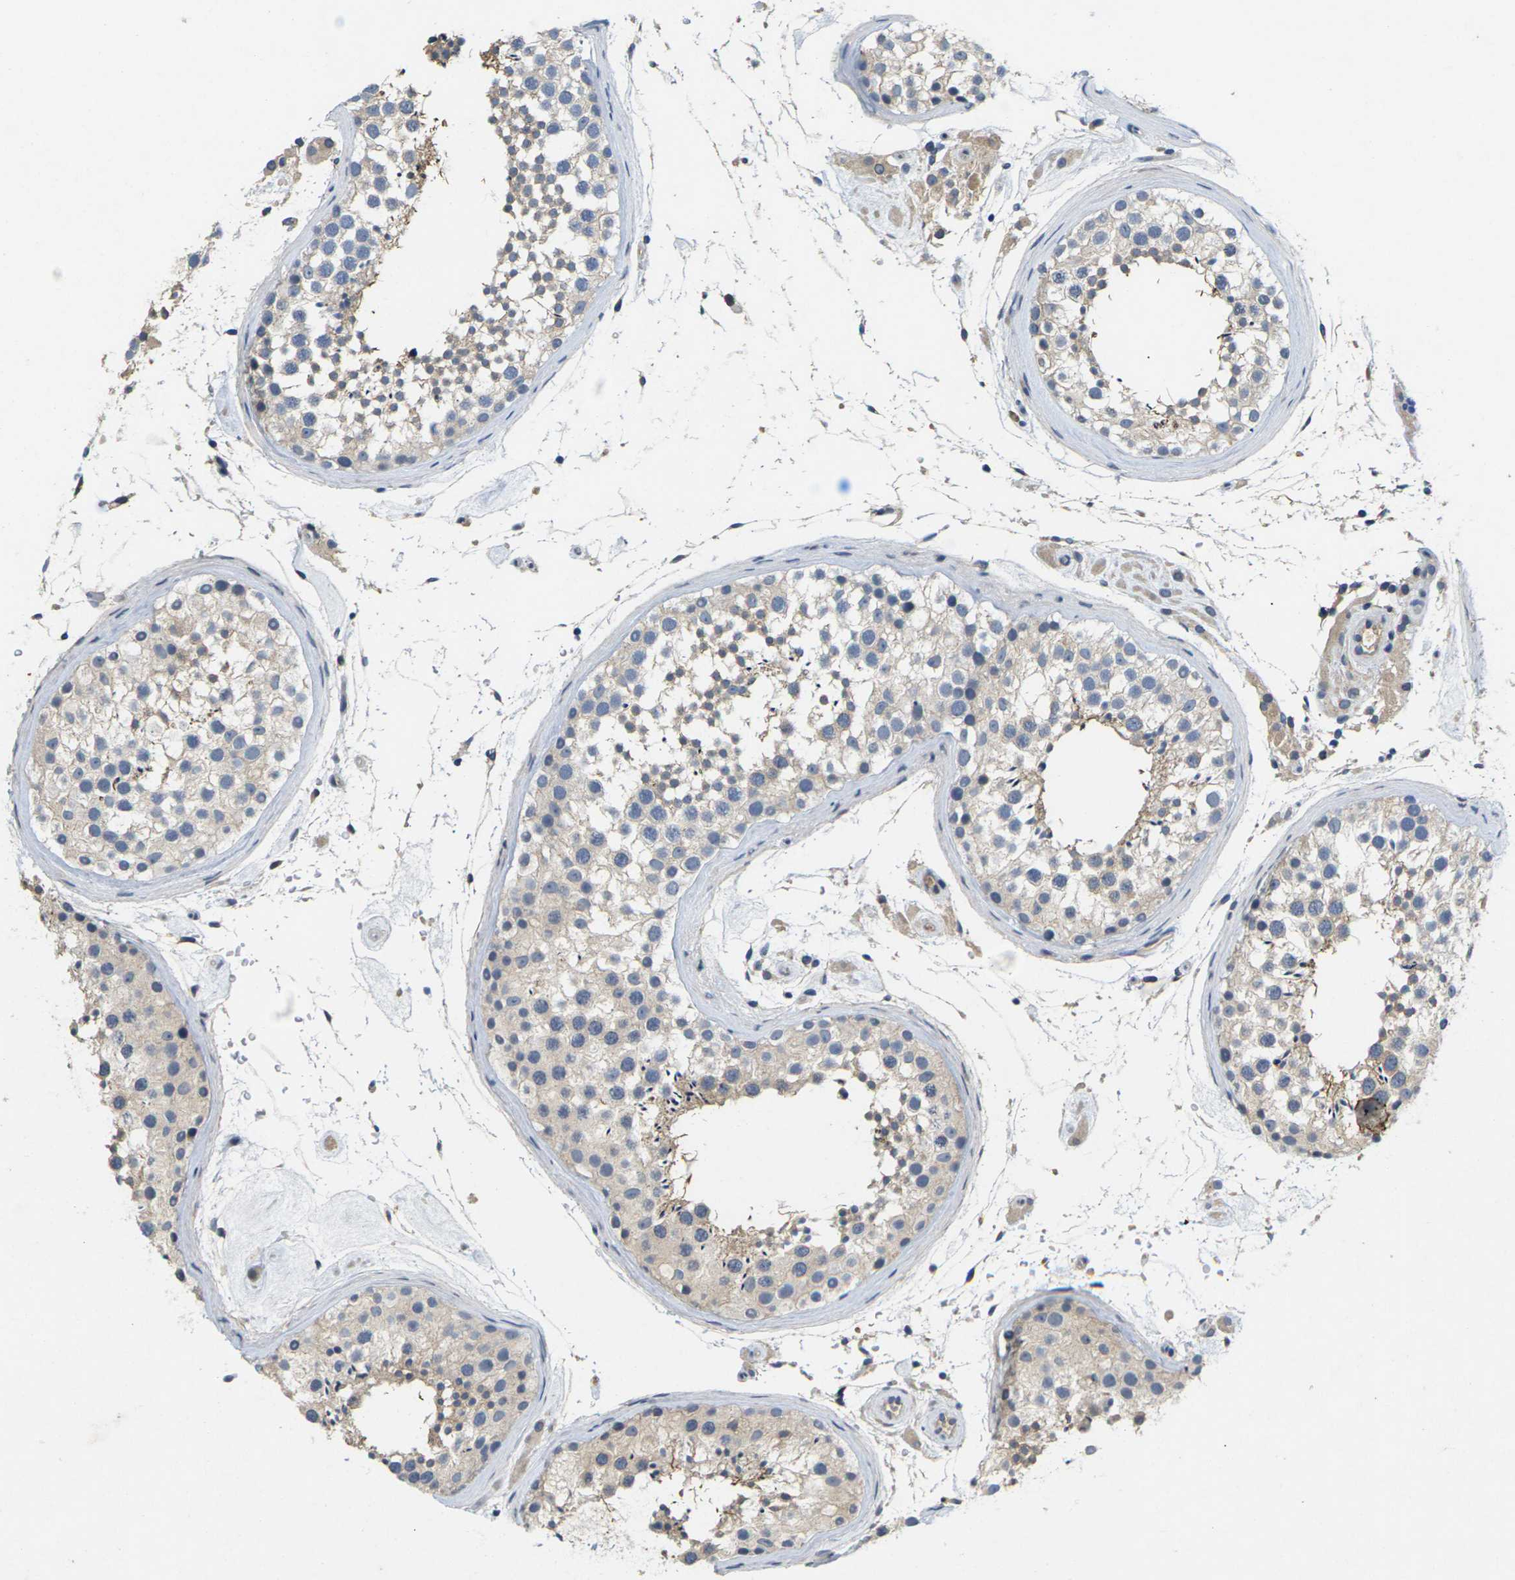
{"staining": {"intensity": "weak", "quantity": "25%-75%", "location": "cytoplasmic/membranous"}, "tissue": "testis", "cell_type": "Cells in seminiferous ducts", "image_type": "normal", "snomed": [{"axis": "morphology", "description": "Normal tissue, NOS"}, {"axis": "topography", "description": "Testis"}], "caption": "A photomicrograph of testis stained for a protein demonstrates weak cytoplasmic/membranous brown staining in cells in seminiferous ducts. (Stains: DAB (3,3'-diaminobenzidine) in brown, nuclei in blue, Microscopy: brightfield microscopy at high magnification).", "gene": "SLC2A2", "patient": {"sex": "male", "age": 46}}